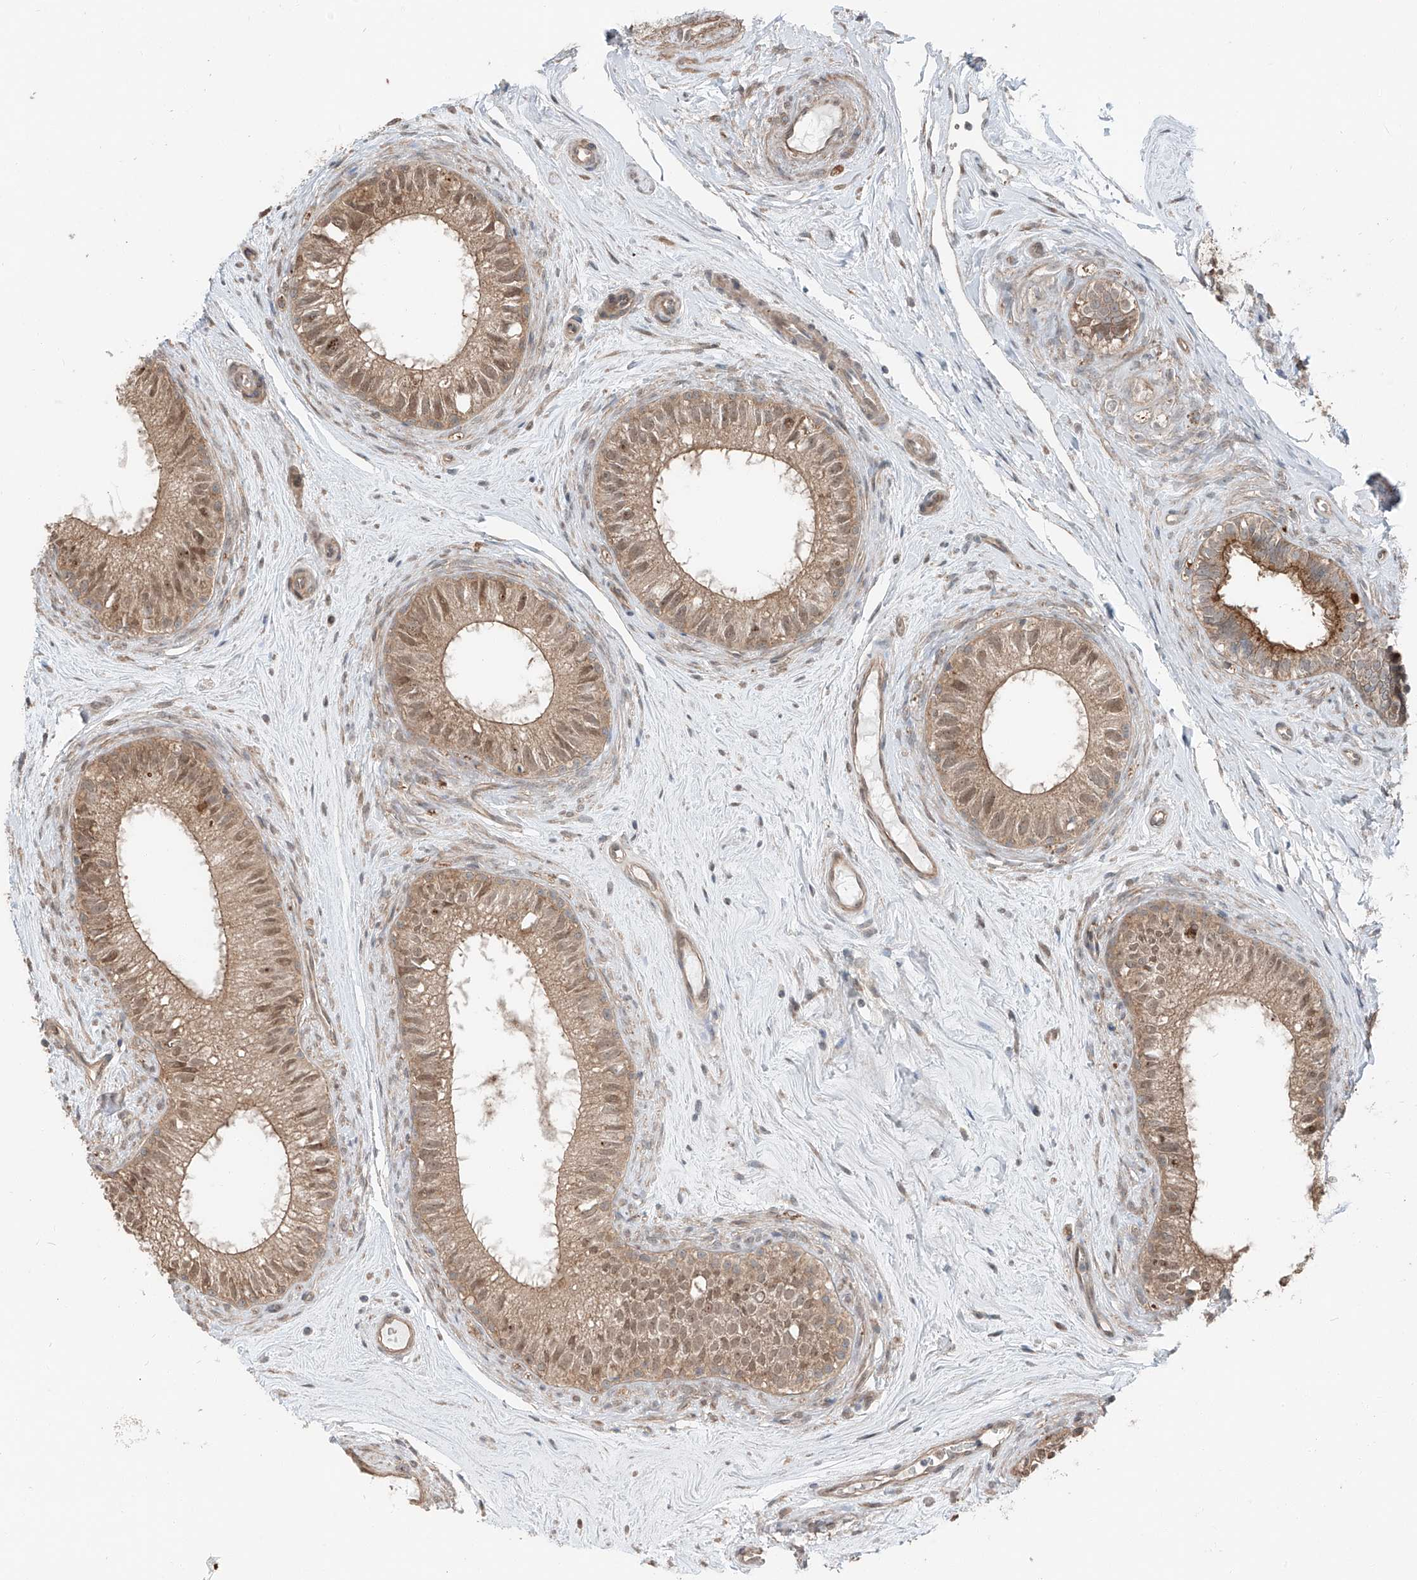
{"staining": {"intensity": "moderate", "quantity": ">75%", "location": "cytoplasmic/membranous,nuclear"}, "tissue": "epididymis", "cell_type": "Glandular cells", "image_type": "normal", "snomed": [{"axis": "morphology", "description": "Normal tissue, NOS"}, {"axis": "topography", "description": "Epididymis"}], "caption": "Moderate cytoplasmic/membranous,nuclear positivity is present in approximately >75% of glandular cells in unremarkable epididymis. (brown staining indicates protein expression, while blue staining denotes nuclei).", "gene": "CEP162", "patient": {"sex": "male", "age": 71}}